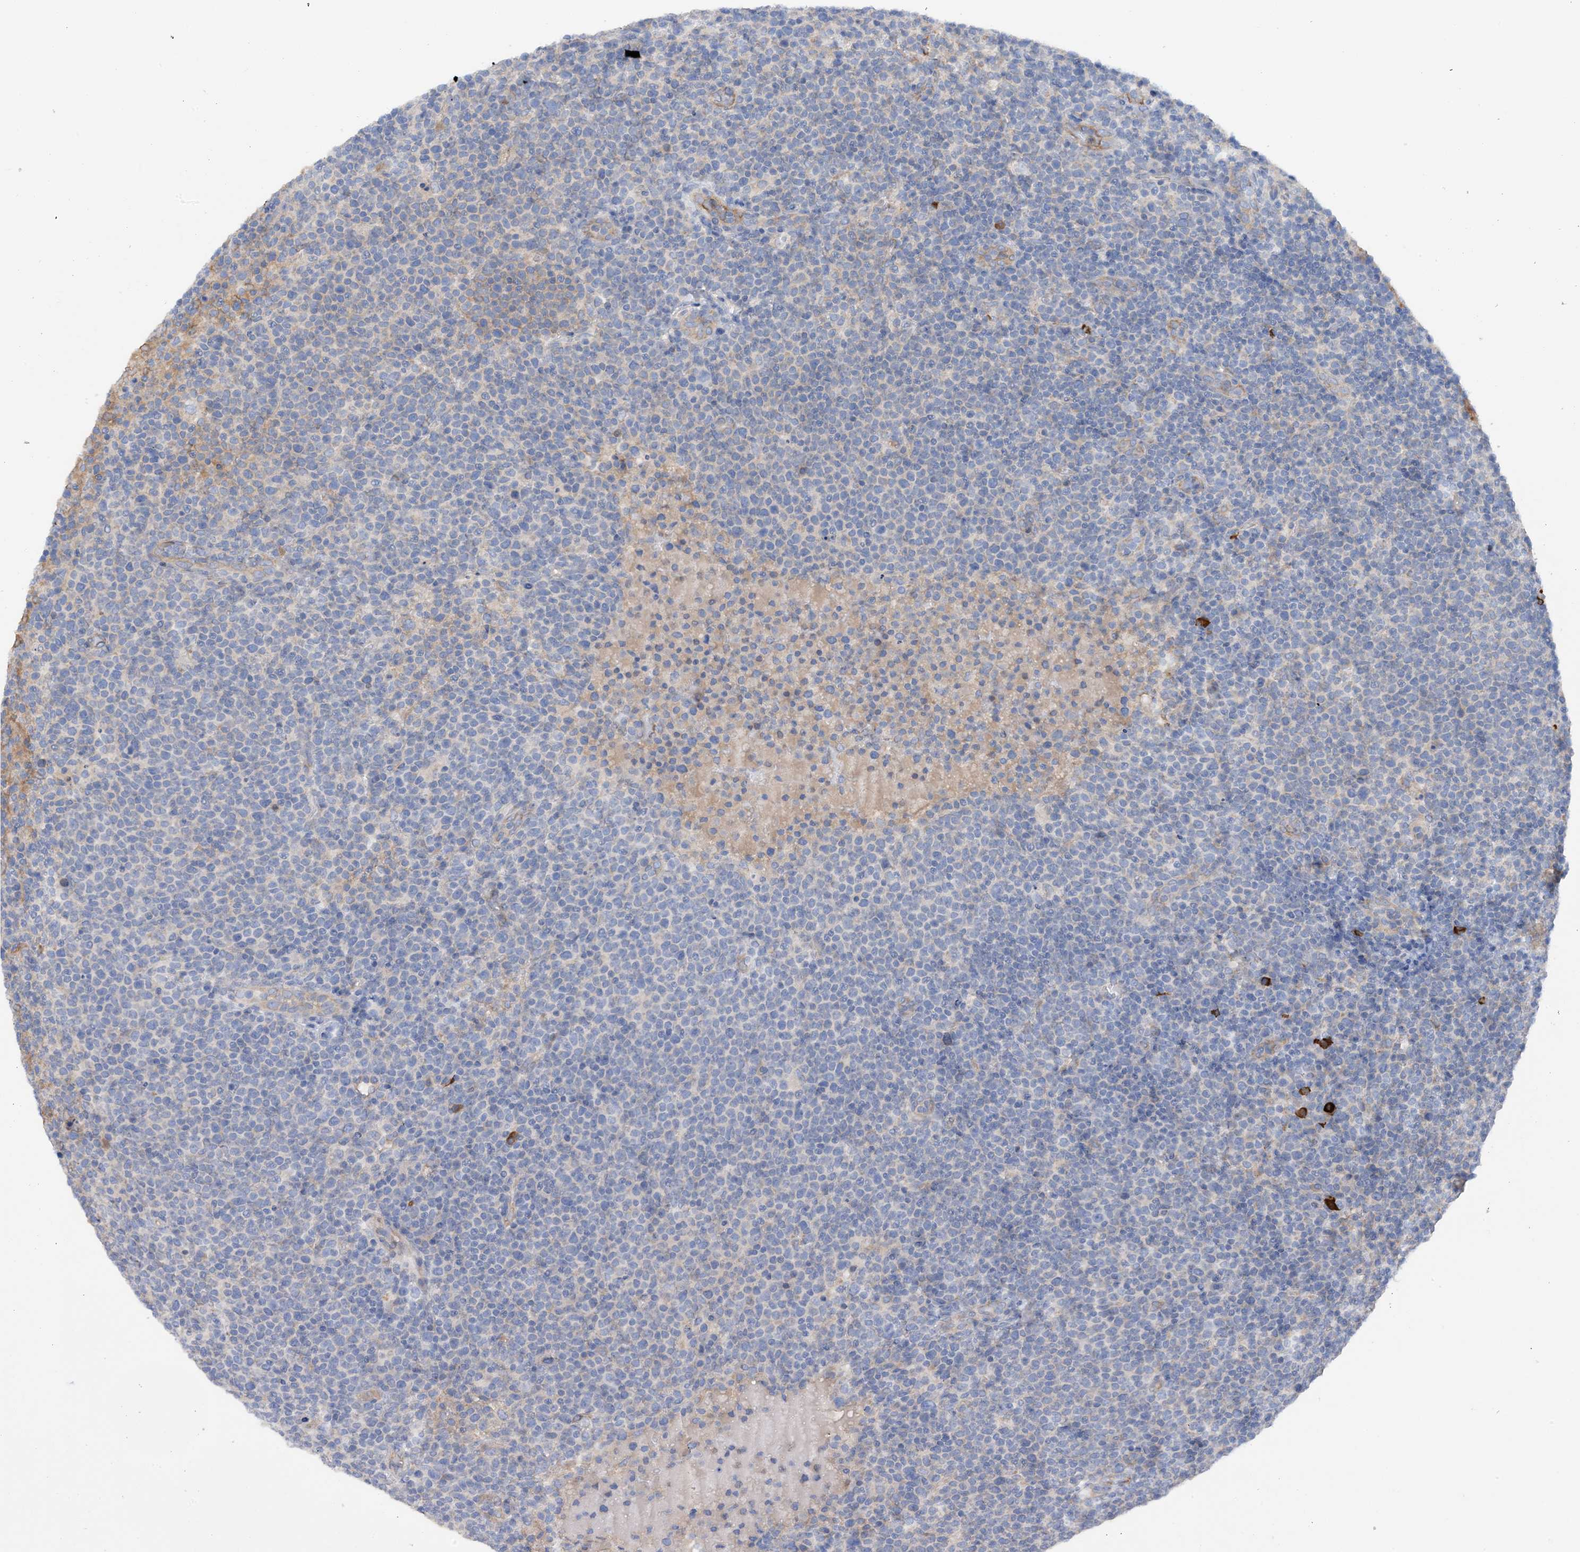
{"staining": {"intensity": "negative", "quantity": "none", "location": "none"}, "tissue": "lymphoma", "cell_type": "Tumor cells", "image_type": "cancer", "snomed": [{"axis": "morphology", "description": "Malignant lymphoma, non-Hodgkin's type, High grade"}, {"axis": "topography", "description": "Lymph node"}], "caption": "Tumor cells are negative for protein expression in human lymphoma. (Stains: DAB immunohistochemistry (IHC) with hematoxylin counter stain, Microscopy: brightfield microscopy at high magnification).", "gene": "SLC5A11", "patient": {"sex": "male", "age": 61}}